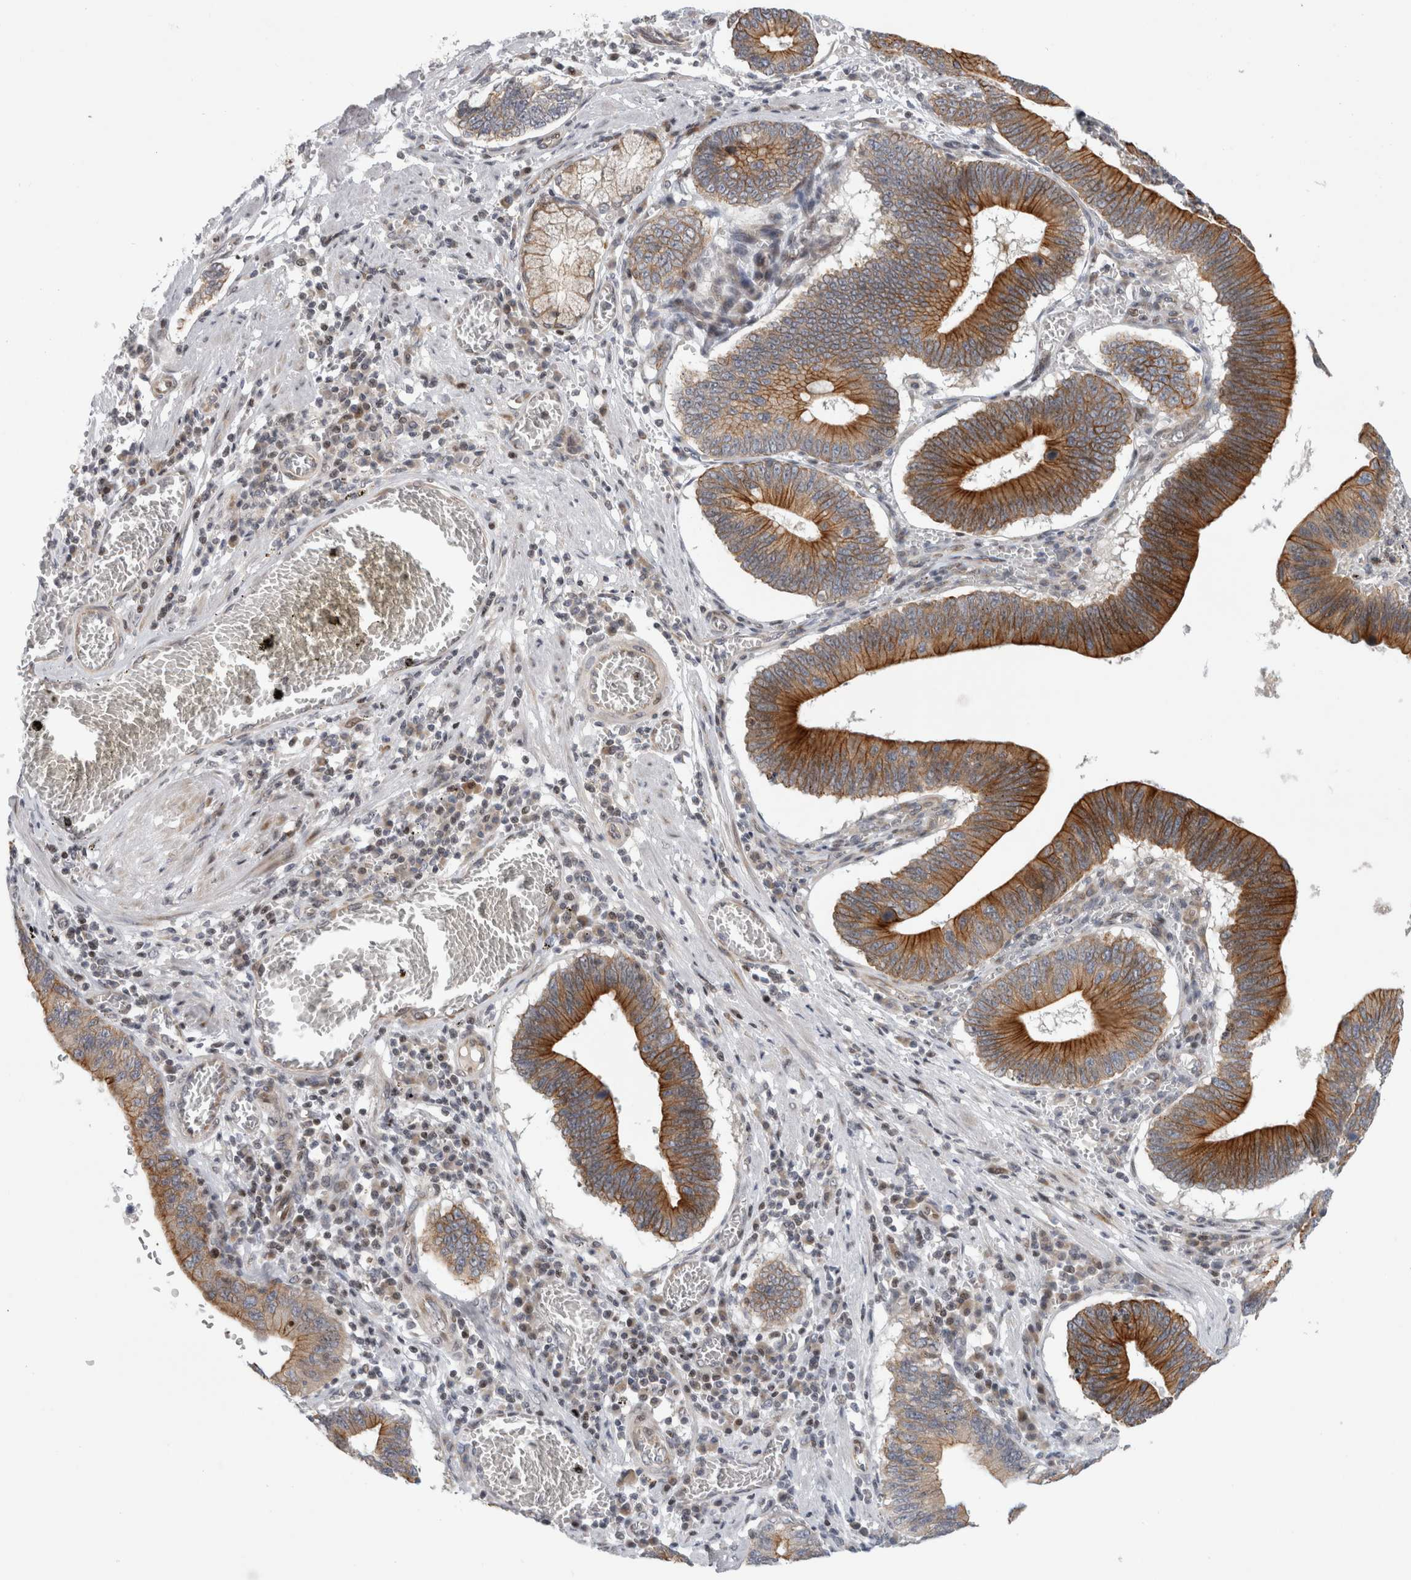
{"staining": {"intensity": "strong", "quantity": ">75%", "location": "cytoplasmic/membranous"}, "tissue": "stomach cancer", "cell_type": "Tumor cells", "image_type": "cancer", "snomed": [{"axis": "morphology", "description": "Adenocarcinoma, NOS"}, {"axis": "topography", "description": "Stomach"}, {"axis": "topography", "description": "Gastric cardia"}], "caption": "DAB (3,3'-diaminobenzidine) immunohistochemical staining of stomach cancer (adenocarcinoma) demonstrates strong cytoplasmic/membranous protein expression in approximately >75% of tumor cells. The protein of interest is stained brown, and the nuclei are stained in blue (DAB IHC with brightfield microscopy, high magnification).", "gene": "UTP25", "patient": {"sex": "male", "age": 59}}